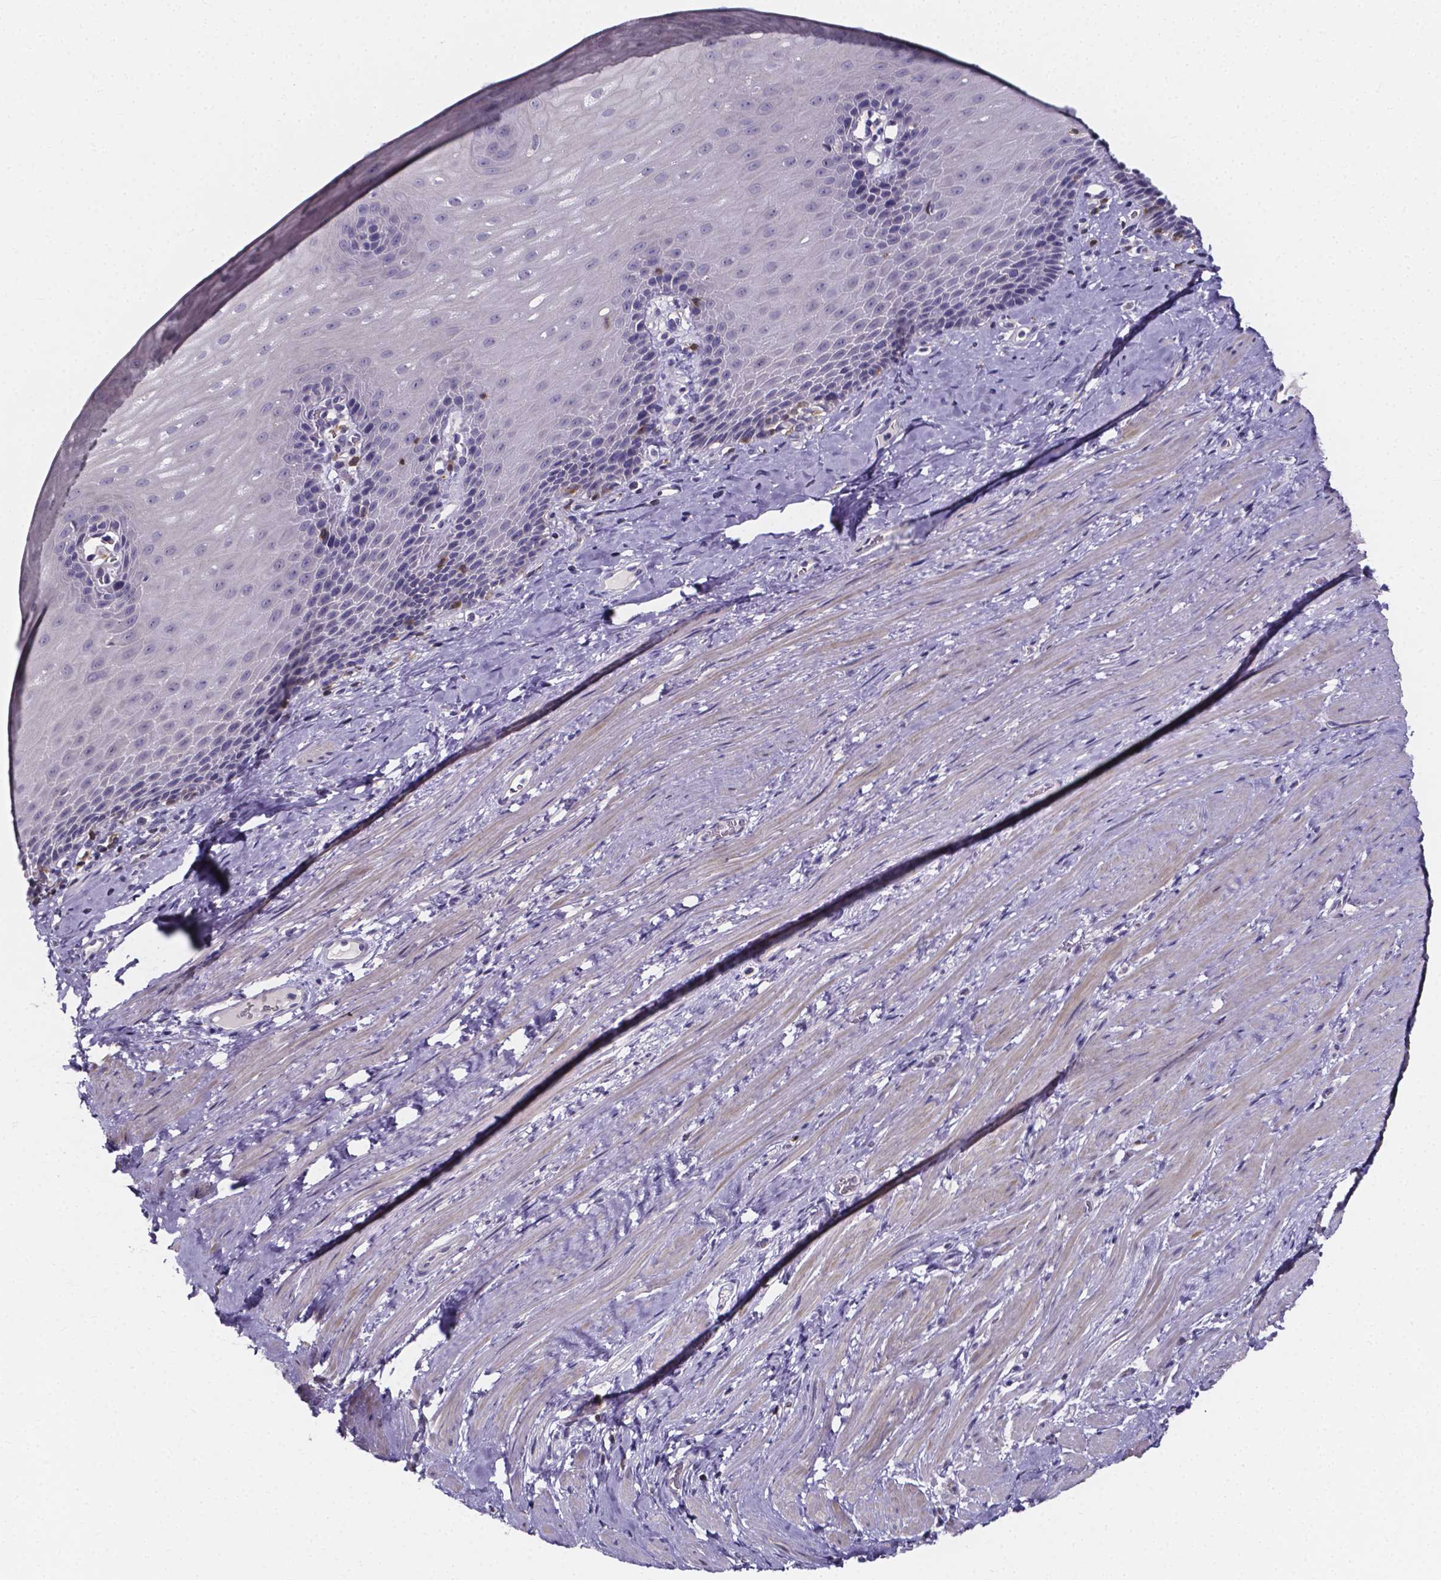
{"staining": {"intensity": "negative", "quantity": "none", "location": "none"}, "tissue": "esophagus", "cell_type": "Squamous epithelial cells", "image_type": "normal", "snomed": [{"axis": "morphology", "description": "Normal tissue, NOS"}, {"axis": "topography", "description": "Esophagus"}], "caption": "An image of esophagus stained for a protein shows no brown staining in squamous epithelial cells. Nuclei are stained in blue.", "gene": "THEMIS", "patient": {"sex": "male", "age": 64}}